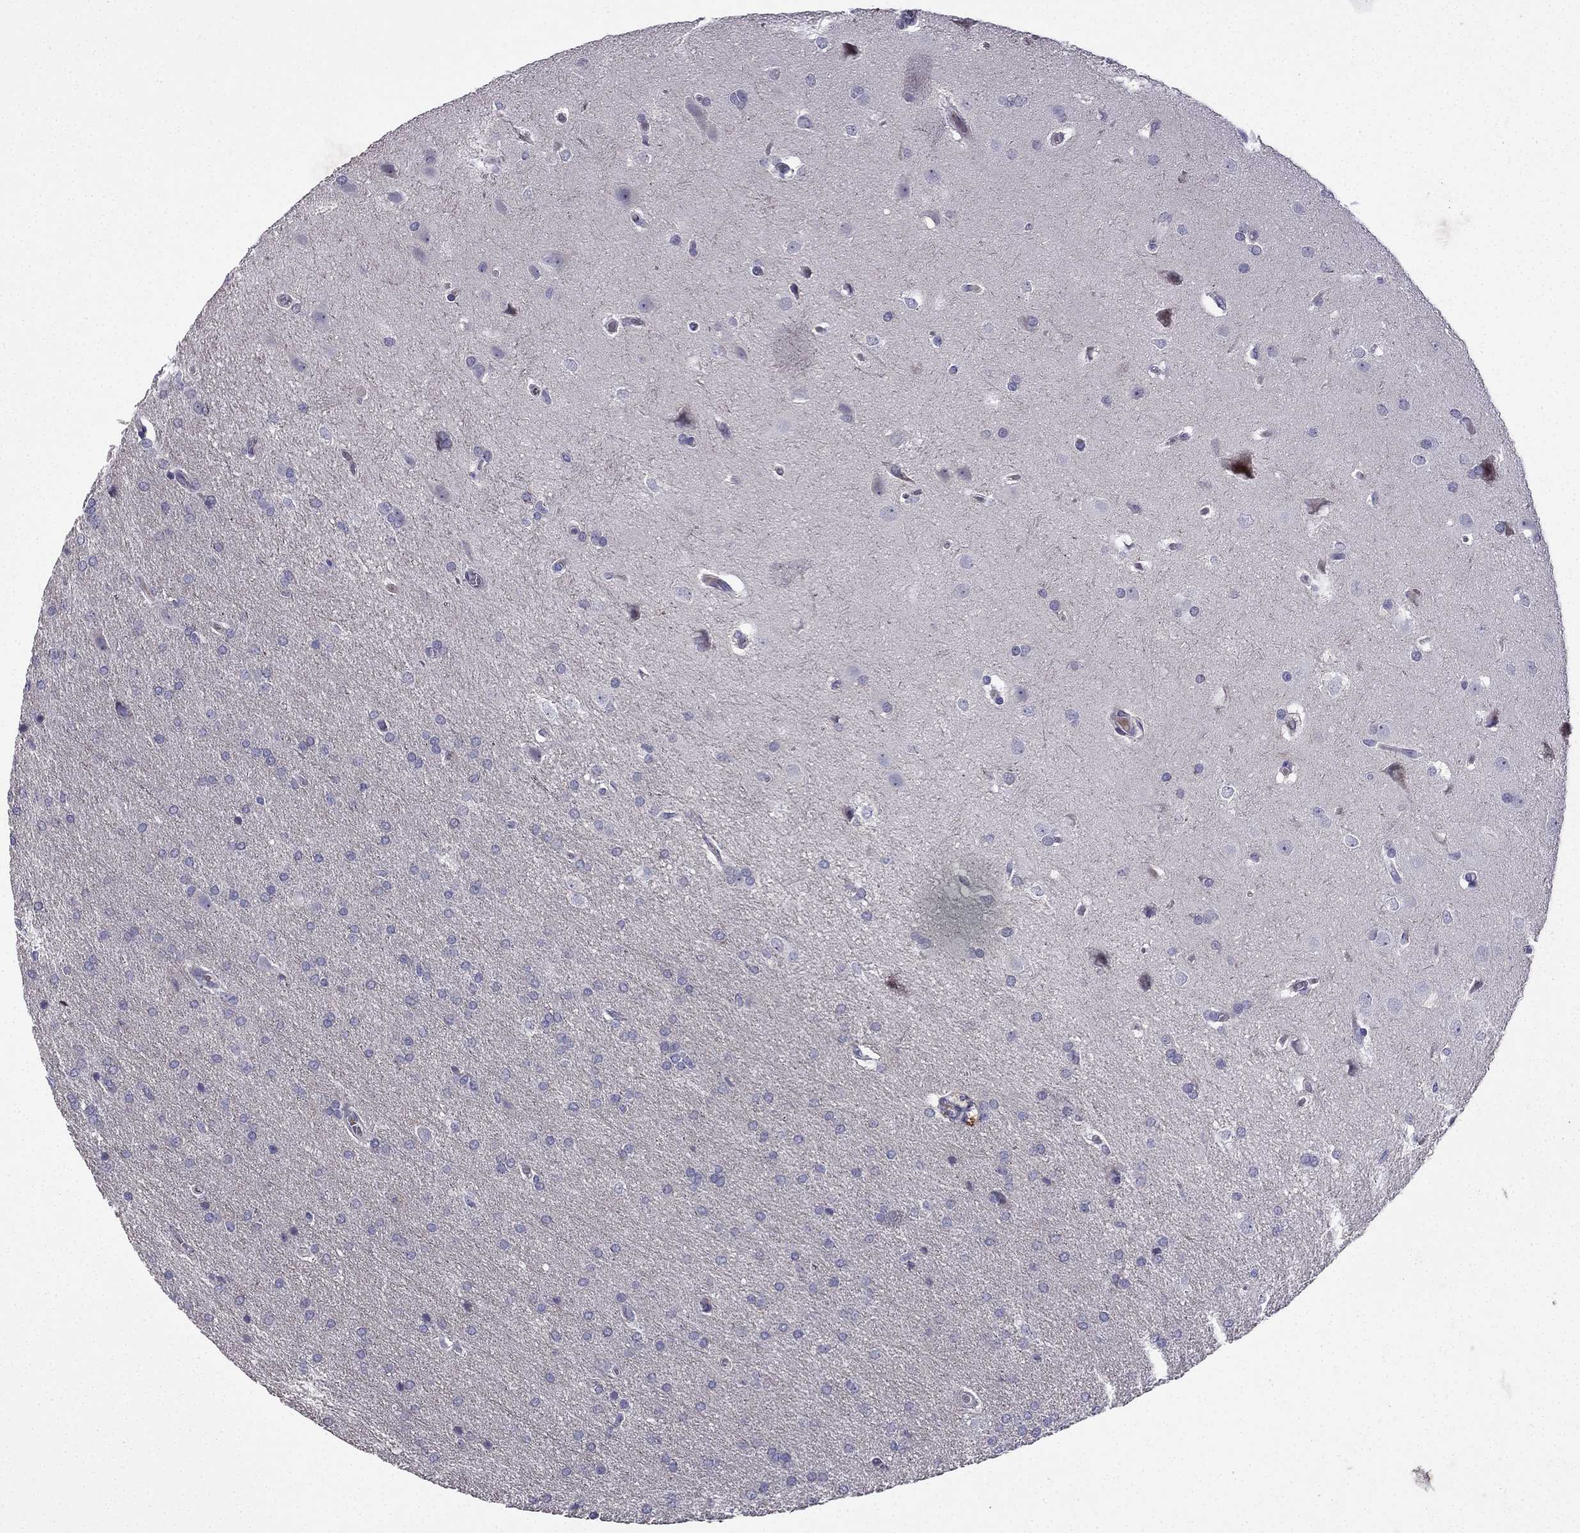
{"staining": {"intensity": "negative", "quantity": "none", "location": "none"}, "tissue": "glioma", "cell_type": "Tumor cells", "image_type": "cancer", "snomed": [{"axis": "morphology", "description": "Glioma, malignant, Low grade"}, {"axis": "topography", "description": "Brain"}], "caption": "An IHC histopathology image of malignant glioma (low-grade) is shown. There is no staining in tumor cells of malignant glioma (low-grade).", "gene": "UHRF1", "patient": {"sex": "female", "age": 32}}